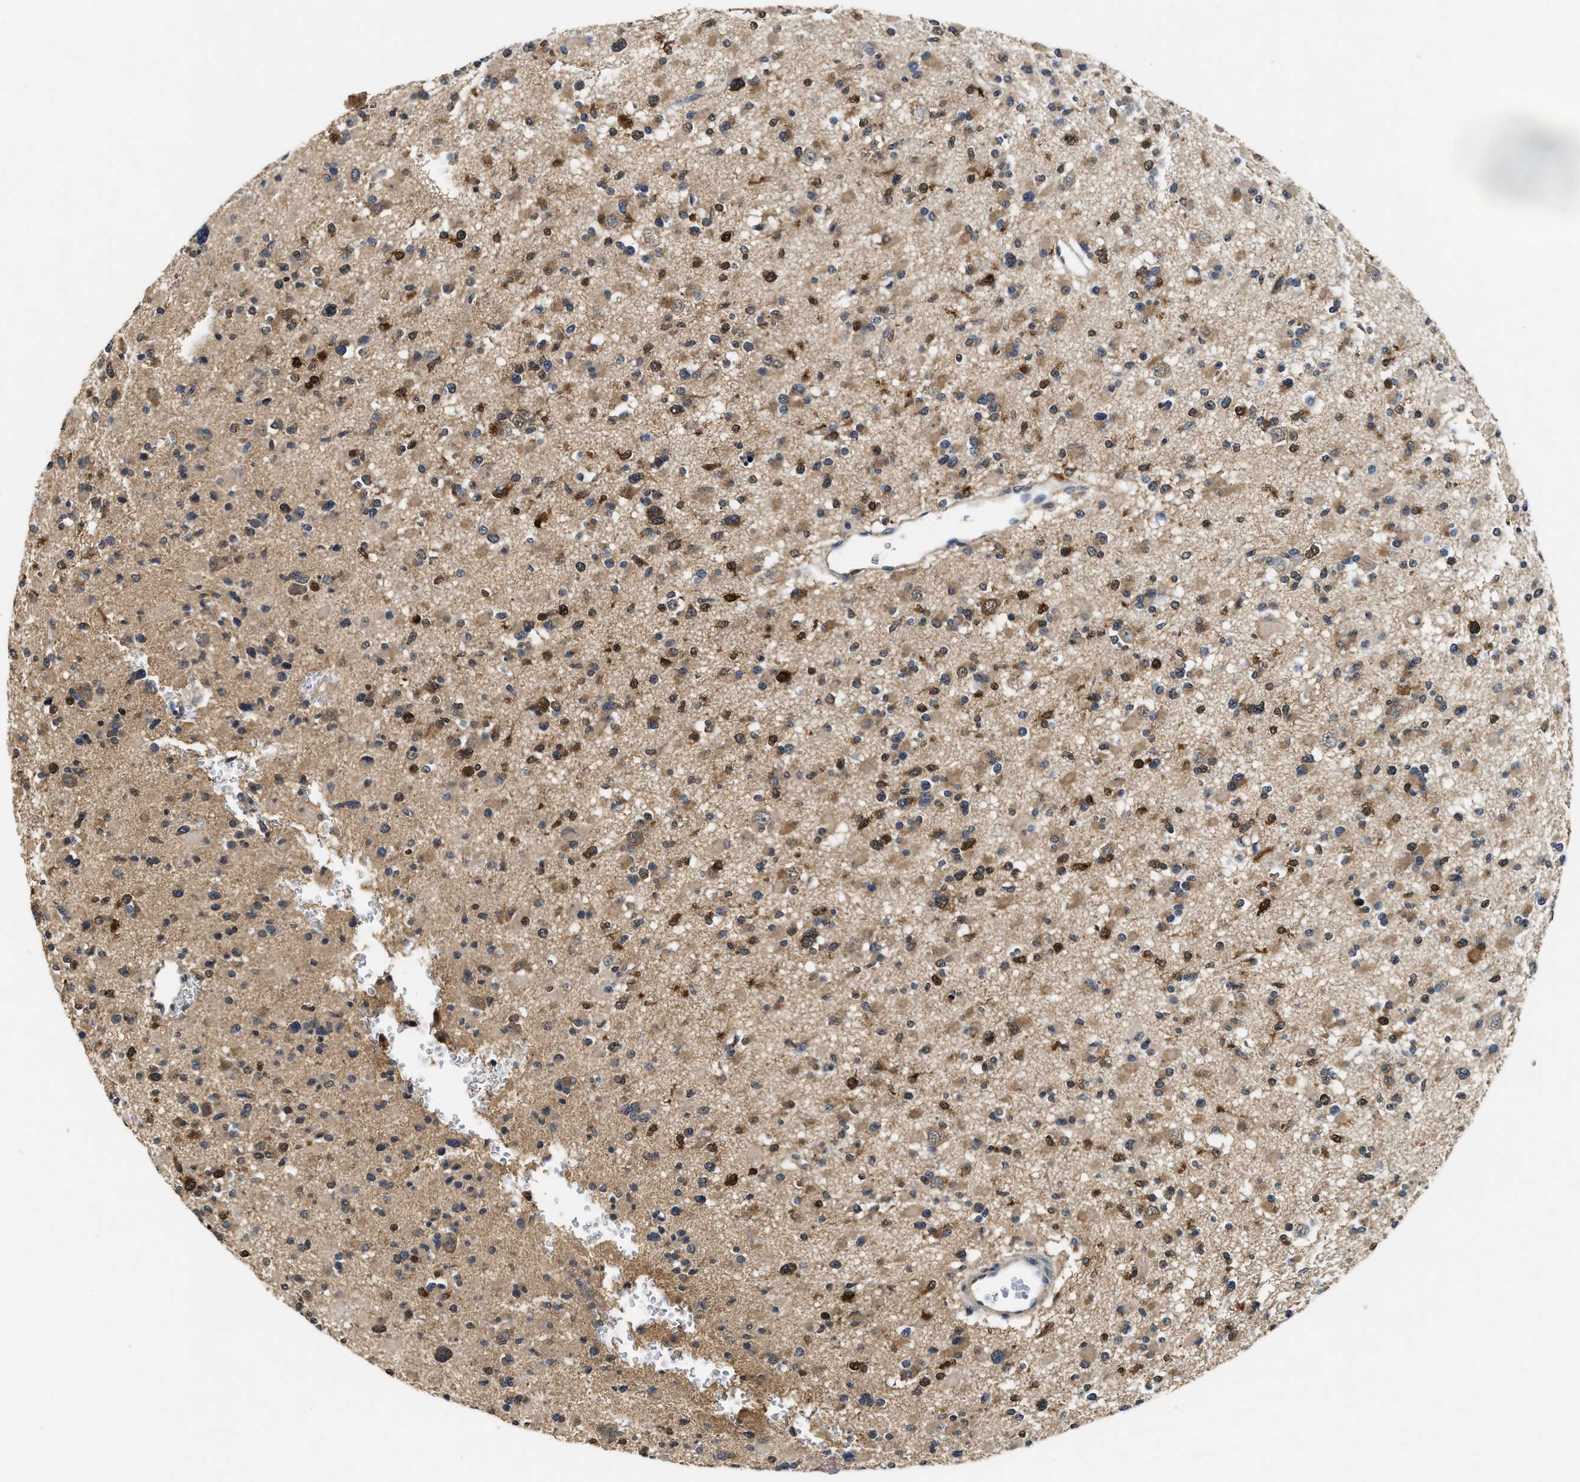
{"staining": {"intensity": "moderate", "quantity": ">75%", "location": "cytoplasmic/membranous"}, "tissue": "glioma", "cell_type": "Tumor cells", "image_type": "cancer", "snomed": [{"axis": "morphology", "description": "Glioma, malignant, Low grade"}, {"axis": "topography", "description": "Brain"}], "caption": "The histopathology image exhibits staining of glioma, revealing moderate cytoplasmic/membranous protein expression (brown color) within tumor cells. (DAB IHC, brown staining for protein, blue staining for nuclei).", "gene": "ACAT2", "patient": {"sex": "female", "age": 22}}